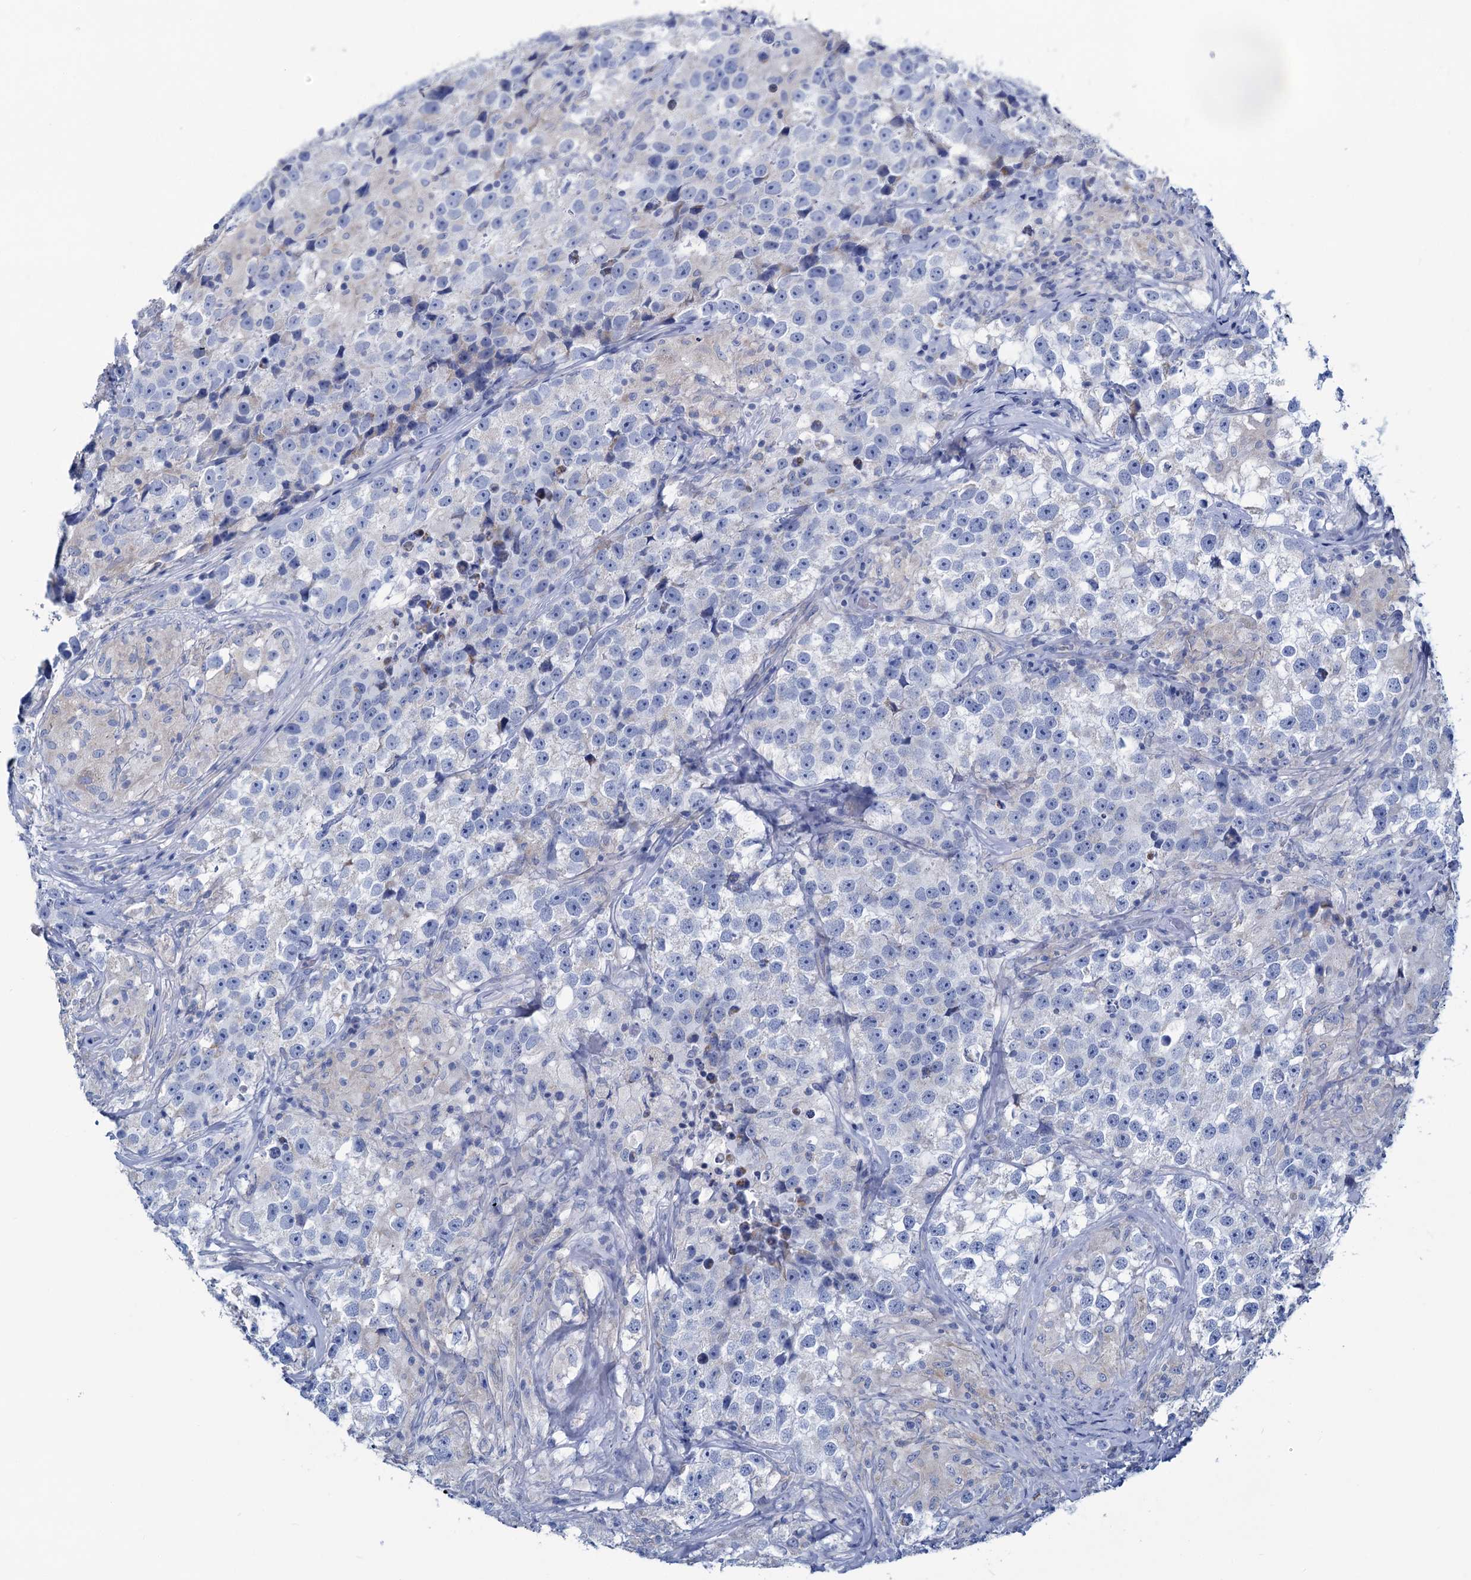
{"staining": {"intensity": "negative", "quantity": "none", "location": "none"}, "tissue": "testis cancer", "cell_type": "Tumor cells", "image_type": "cancer", "snomed": [{"axis": "morphology", "description": "Seminoma, NOS"}, {"axis": "topography", "description": "Testis"}], "caption": "IHC photomicrograph of human testis cancer (seminoma) stained for a protein (brown), which displays no positivity in tumor cells.", "gene": "SLC1A3", "patient": {"sex": "male", "age": 46}}